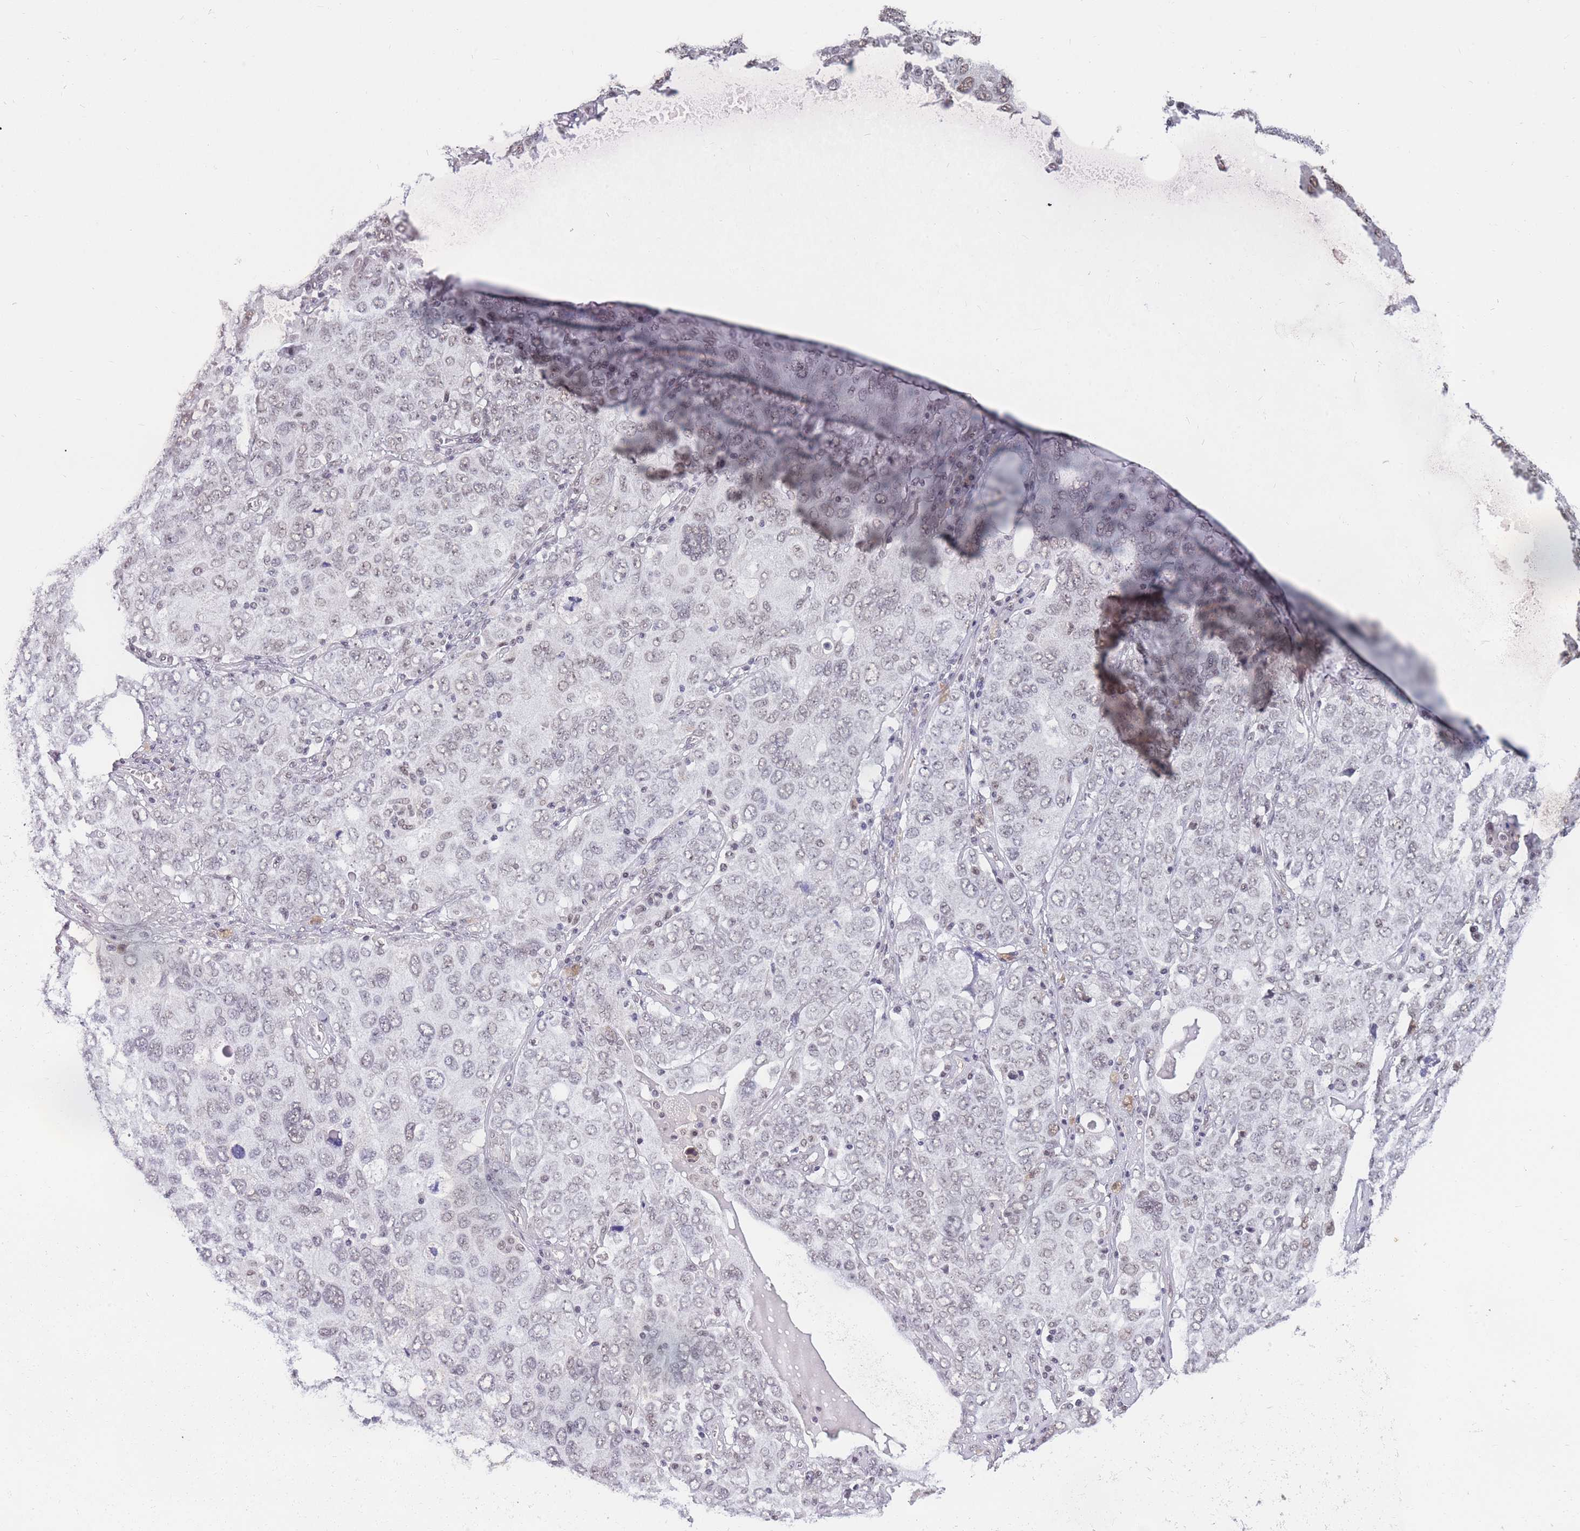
{"staining": {"intensity": "weak", "quantity": "25%-75%", "location": "nuclear"}, "tissue": "ovarian cancer", "cell_type": "Tumor cells", "image_type": "cancer", "snomed": [{"axis": "morphology", "description": "Carcinoma, endometroid"}, {"axis": "topography", "description": "Ovary"}], "caption": "This is an image of IHC staining of ovarian cancer, which shows weak positivity in the nuclear of tumor cells.", "gene": "SNRPA1", "patient": {"sex": "female", "age": 62}}